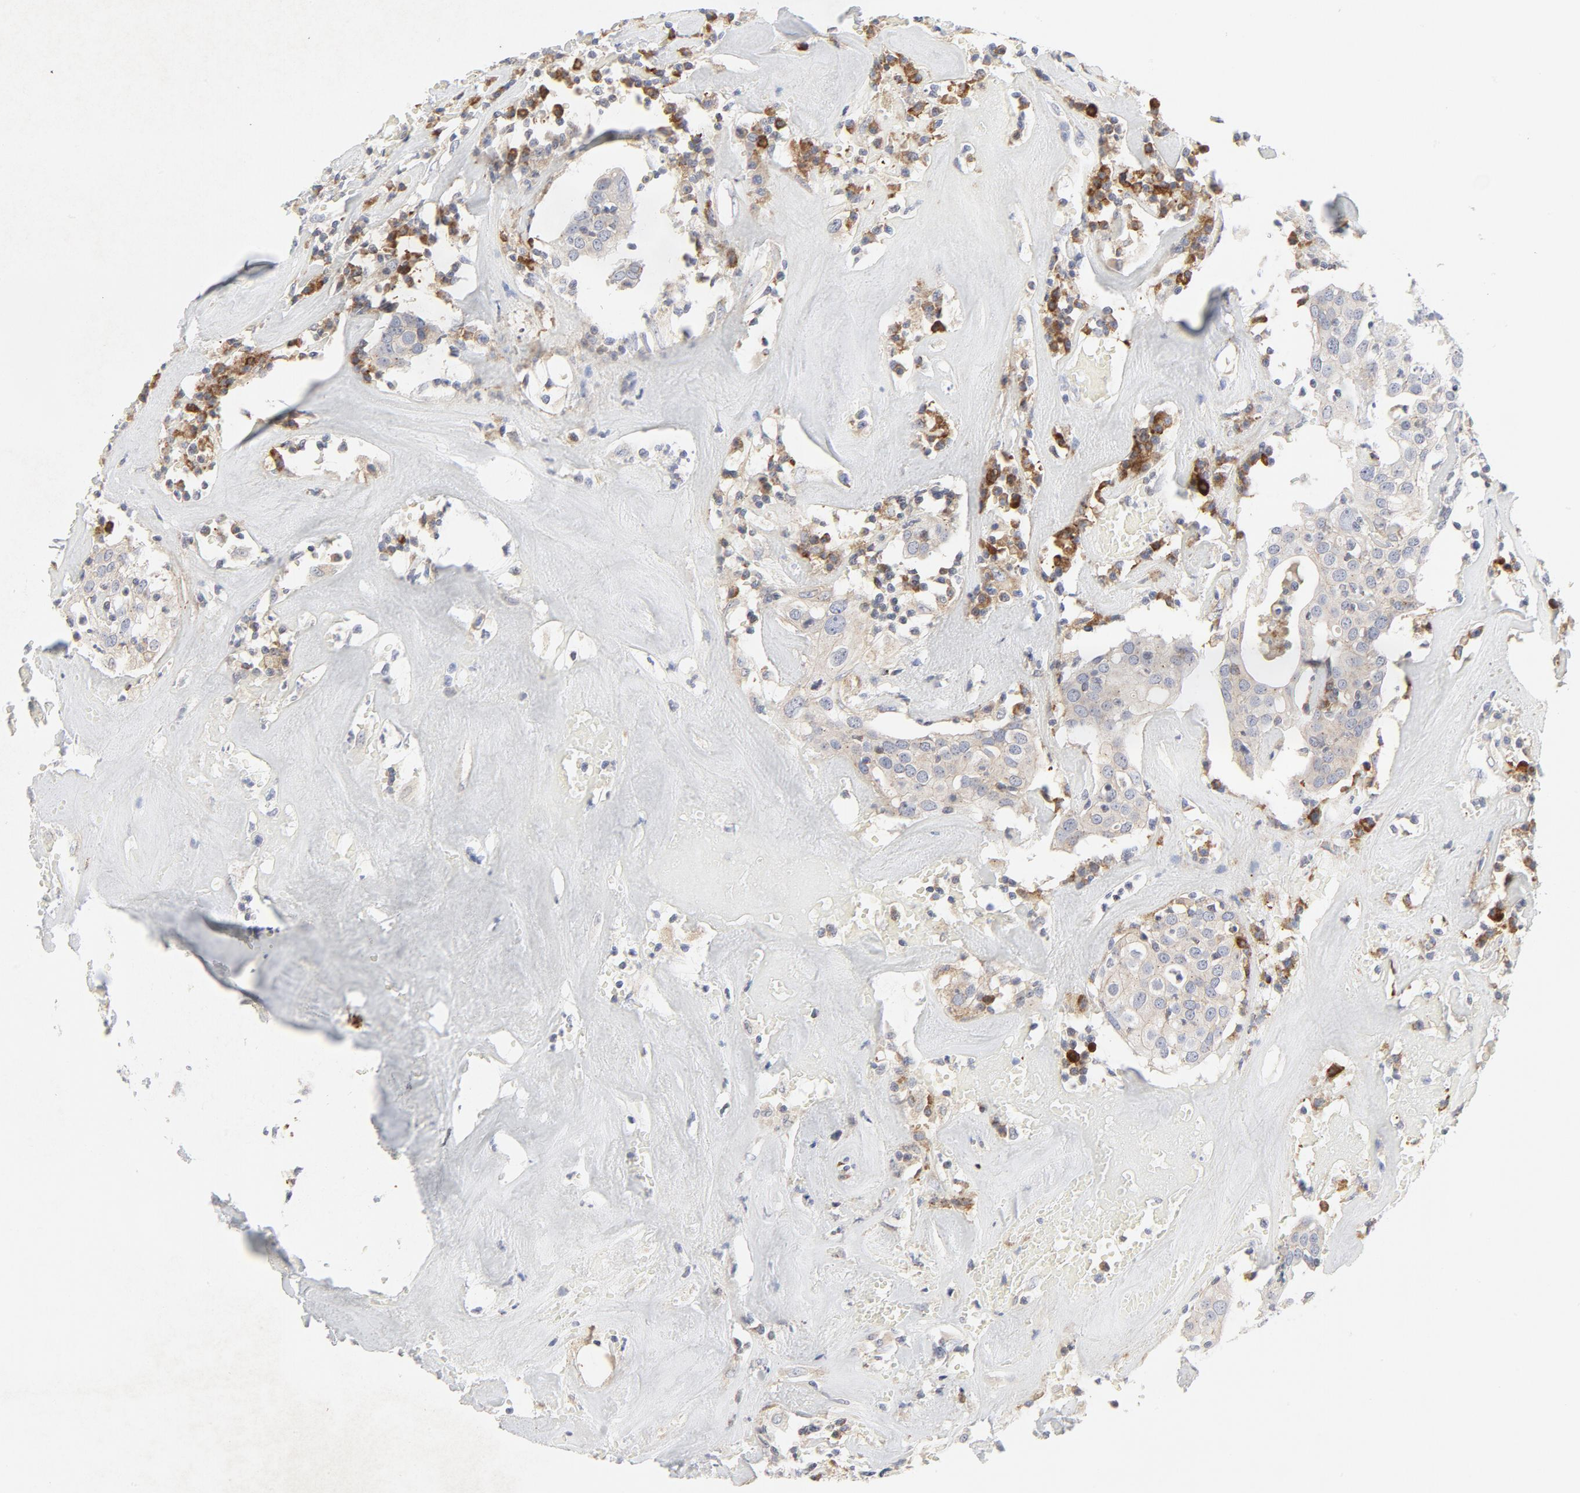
{"staining": {"intensity": "weak", "quantity": "25%-75%", "location": "cytoplasmic/membranous"}, "tissue": "head and neck cancer", "cell_type": "Tumor cells", "image_type": "cancer", "snomed": [{"axis": "morphology", "description": "Adenocarcinoma, NOS"}, {"axis": "topography", "description": "Salivary gland"}, {"axis": "topography", "description": "Head-Neck"}], "caption": "Tumor cells reveal low levels of weak cytoplasmic/membranous staining in approximately 25%-75% of cells in head and neck adenocarcinoma.", "gene": "LRP6", "patient": {"sex": "female", "age": 65}}